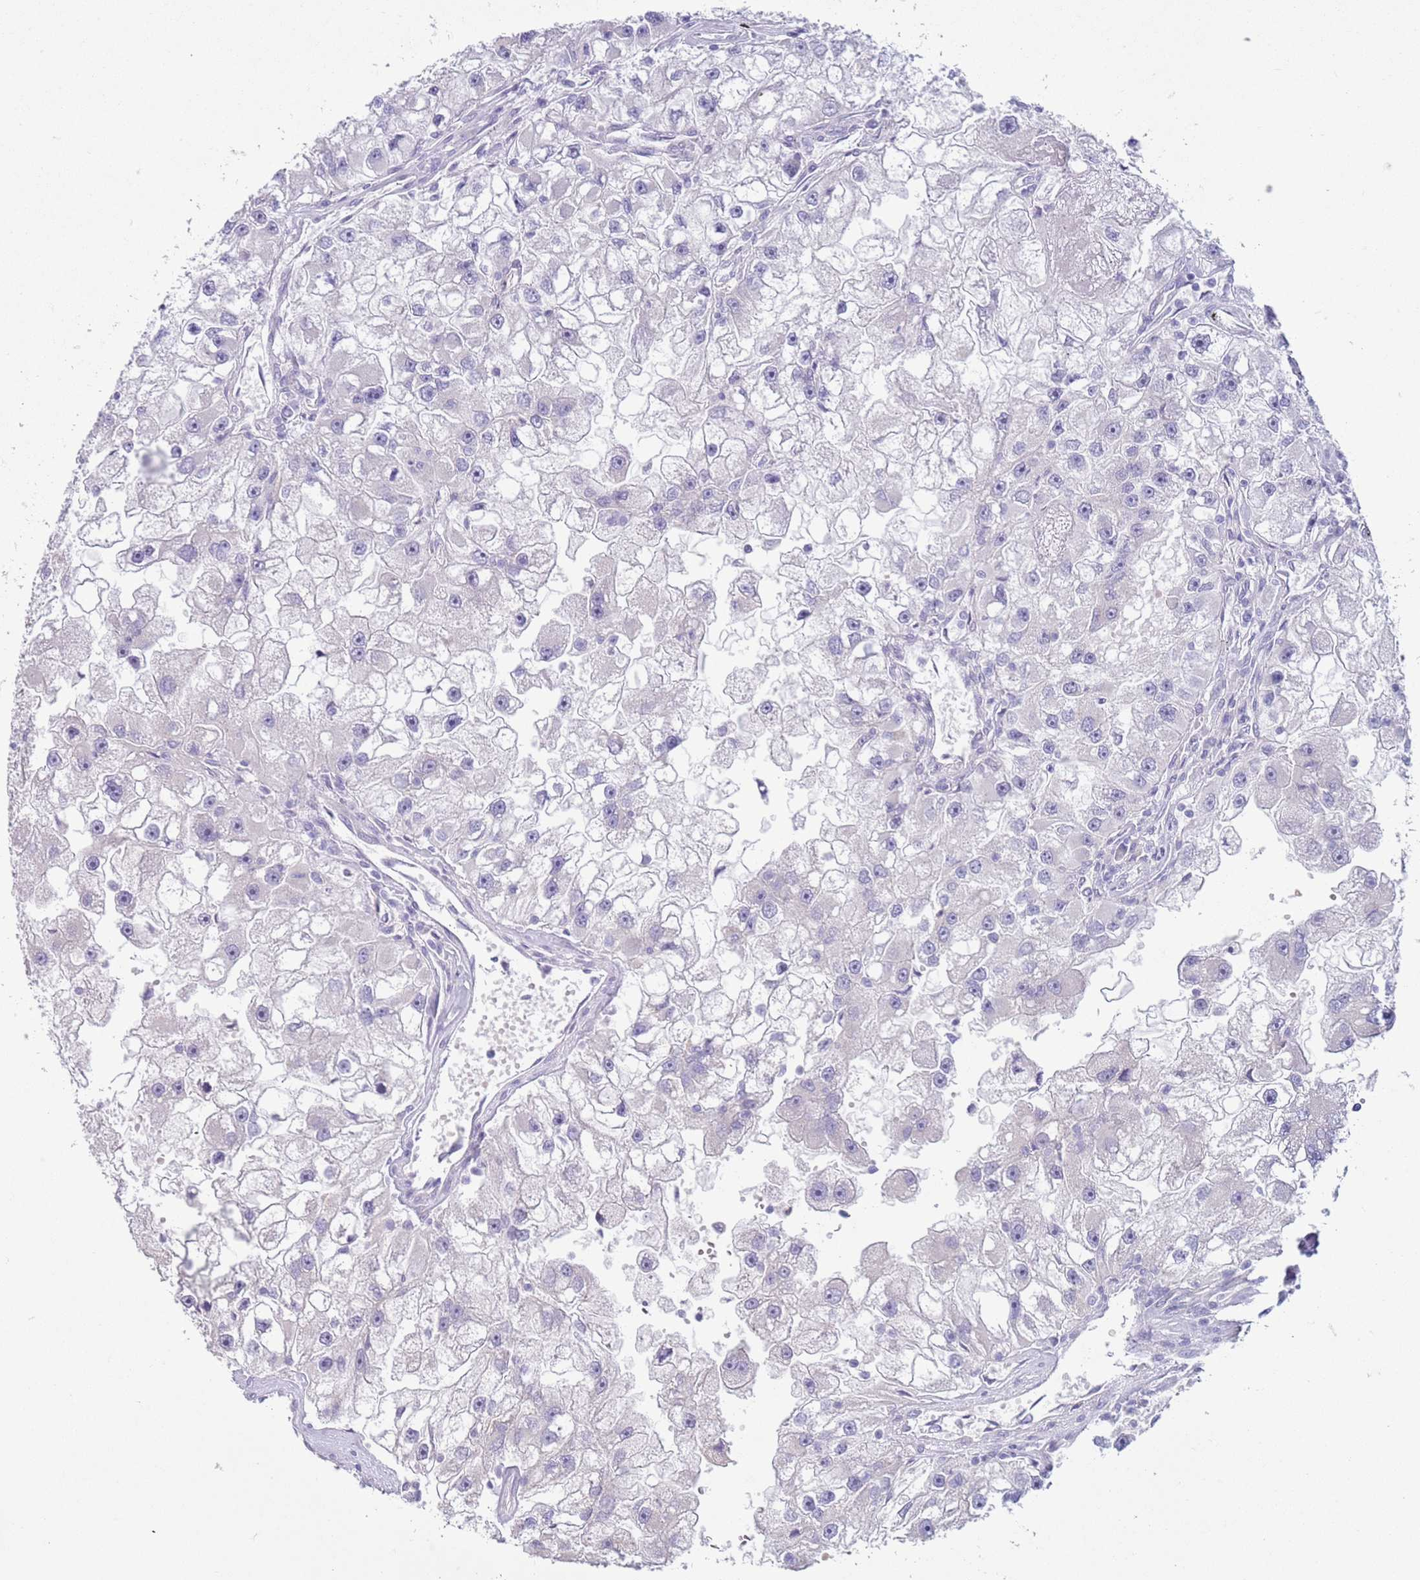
{"staining": {"intensity": "negative", "quantity": "none", "location": "none"}, "tissue": "renal cancer", "cell_type": "Tumor cells", "image_type": "cancer", "snomed": [{"axis": "morphology", "description": "Adenocarcinoma, NOS"}, {"axis": "topography", "description": "Kidney"}], "caption": "Immunohistochemistry of renal cancer (adenocarcinoma) demonstrates no staining in tumor cells.", "gene": "NPAP1", "patient": {"sex": "male", "age": 63}}